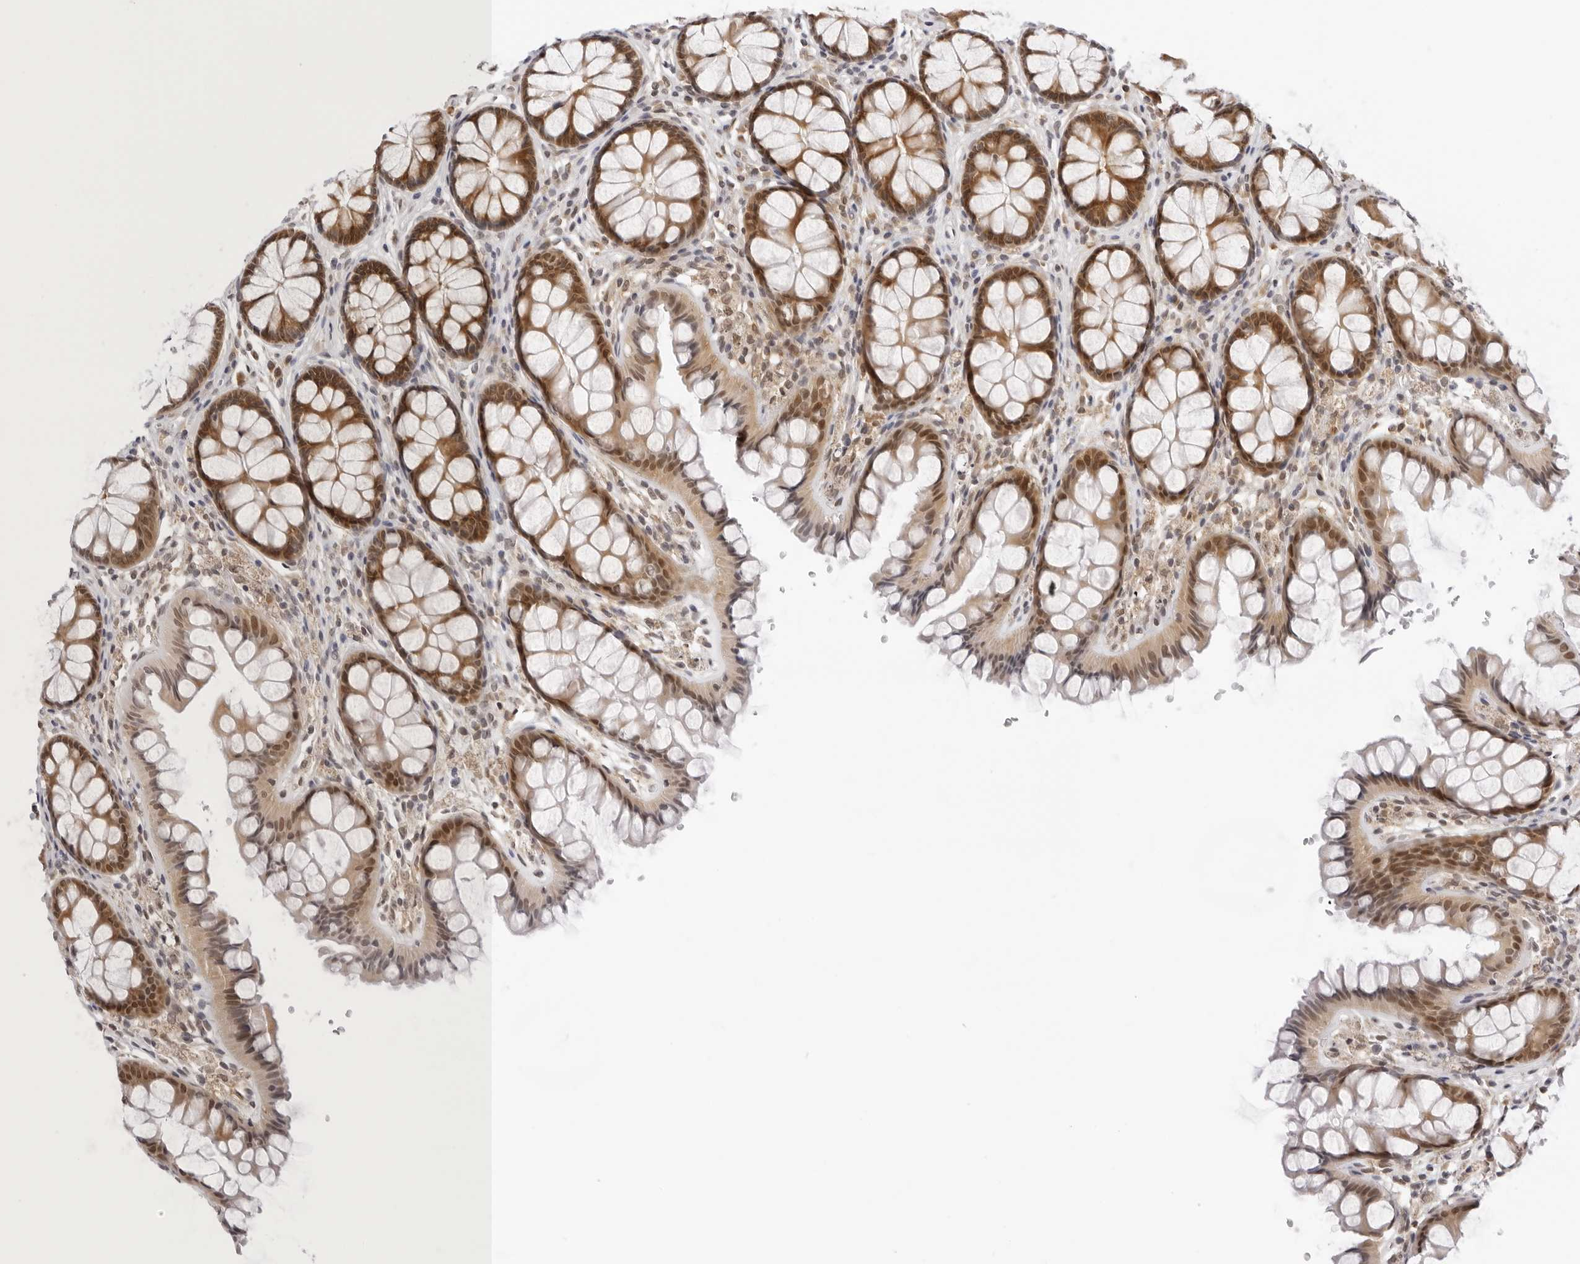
{"staining": {"intensity": "negative", "quantity": "none", "location": "none"}, "tissue": "colon", "cell_type": "Endothelial cells", "image_type": "normal", "snomed": [{"axis": "morphology", "description": "Normal tissue, NOS"}, {"axis": "topography", "description": "Colon"}], "caption": "Protein analysis of unremarkable colon reveals no significant staining in endothelial cells.", "gene": "WDR77", "patient": {"sex": "female", "age": 55}}